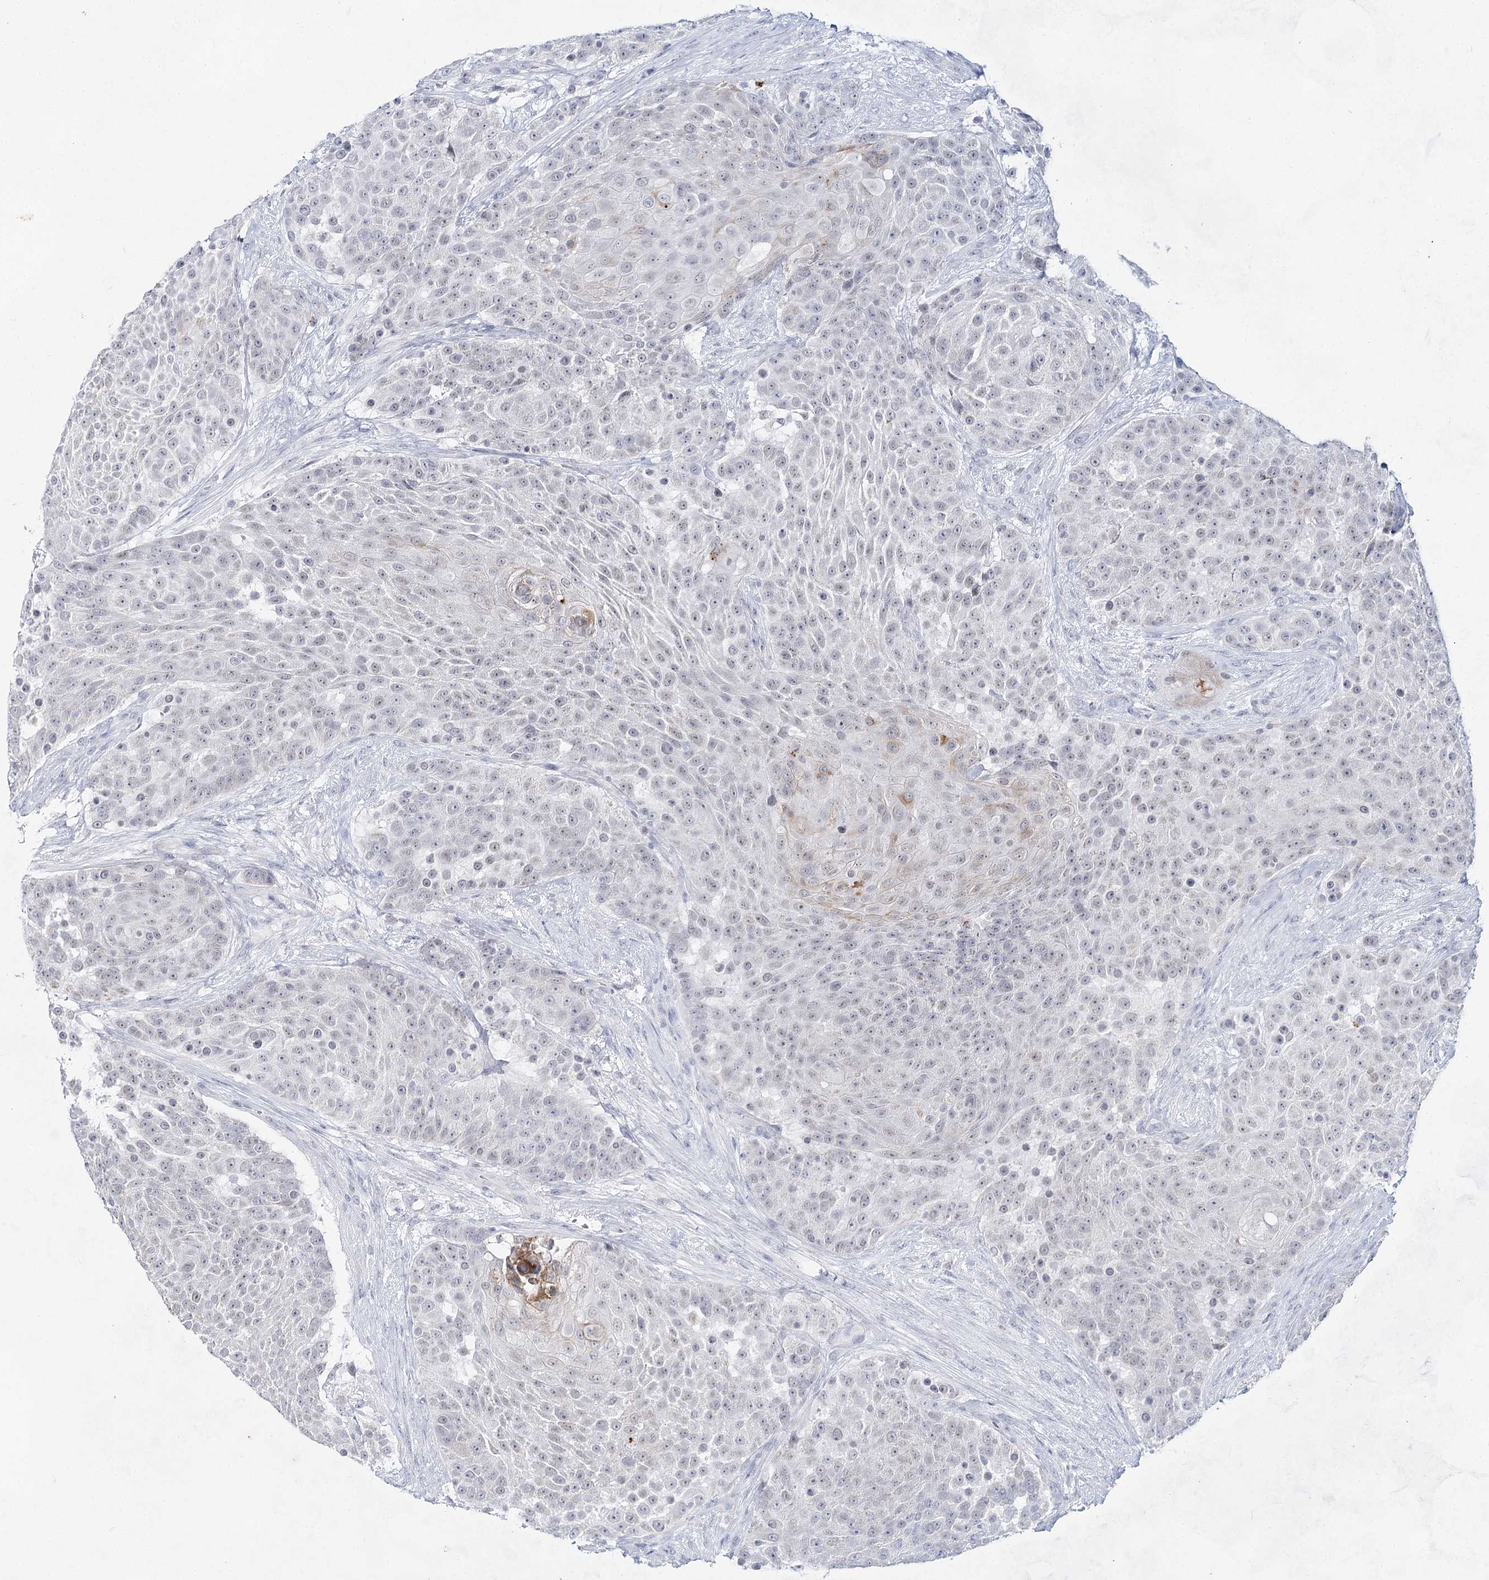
{"staining": {"intensity": "weak", "quantity": "<25%", "location": "cytoplasmic/membranous,nuclear"}, "tissue": "urothelial cancer", "cell_type": "Tumor cells", "image_type": "cancer", "snomed": [{"axis": "morphology", "description": "Urothelial carcinoma, High grade"}, {"axis": "topography", "description": "Urinary bladder"}], "caption": "The micrograph reveals no significant staining in tumor cells of urothelial cancer.", "gene": "BPHL", "patient": {"sex": "female", "age": 63}}